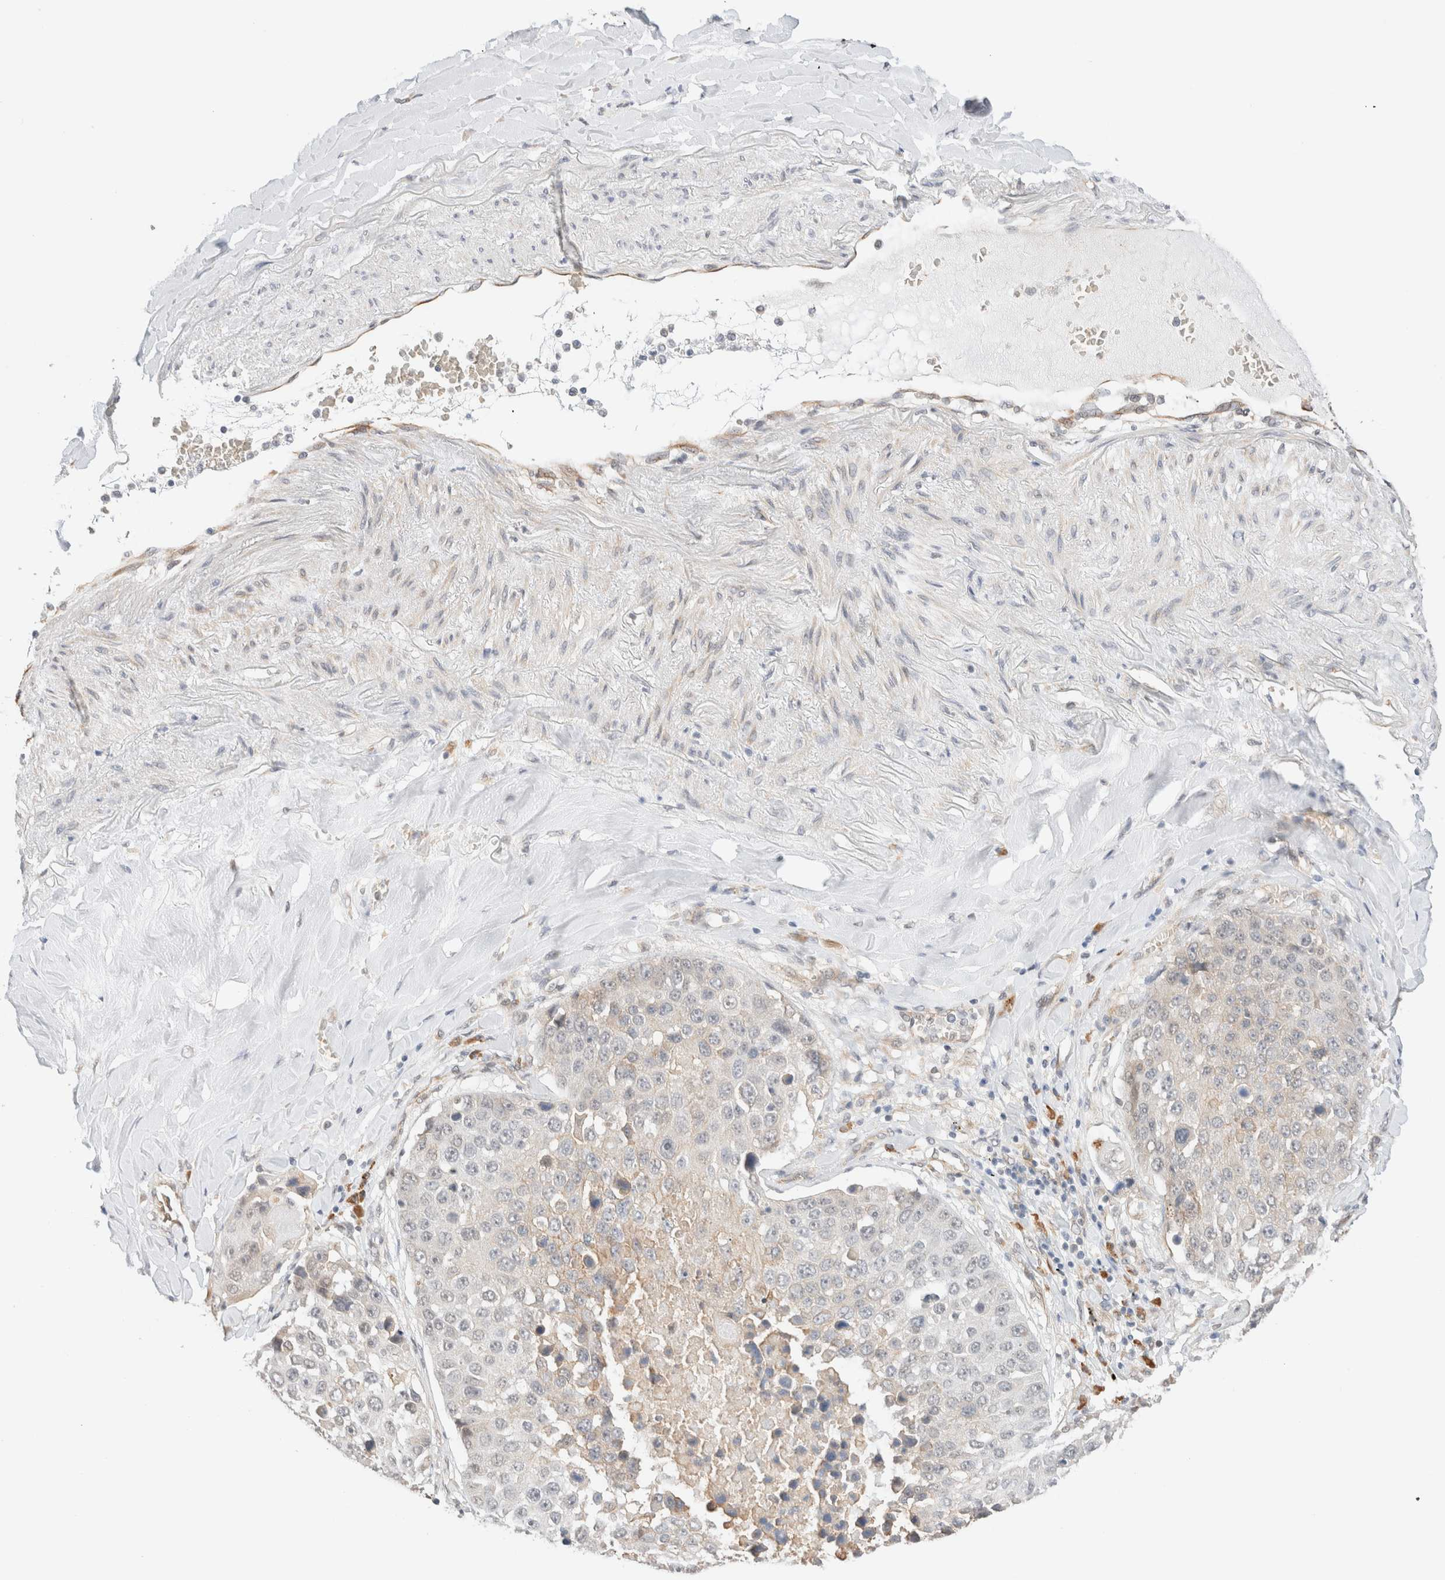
{"staining": {"intensity": "weak", "quantity": "<25%", "location": "cytoplasmic/membranous"}, "tissue": "lung cancer", "cell_type": "Tumor cells", "image_type": "cancer", "snomed": [{"axis": "morphology", "description": "Squamous cell carcinoma, NOS"}, {"axis": "topography", "description": "Lung"}], "caption": "Squamous cell carcinoma (lung) was stained to show a protein in brown. There is no significant expression in tumor cells.", "gene": "SYVN1", "patient": {"sex": "male", "age": 61}}